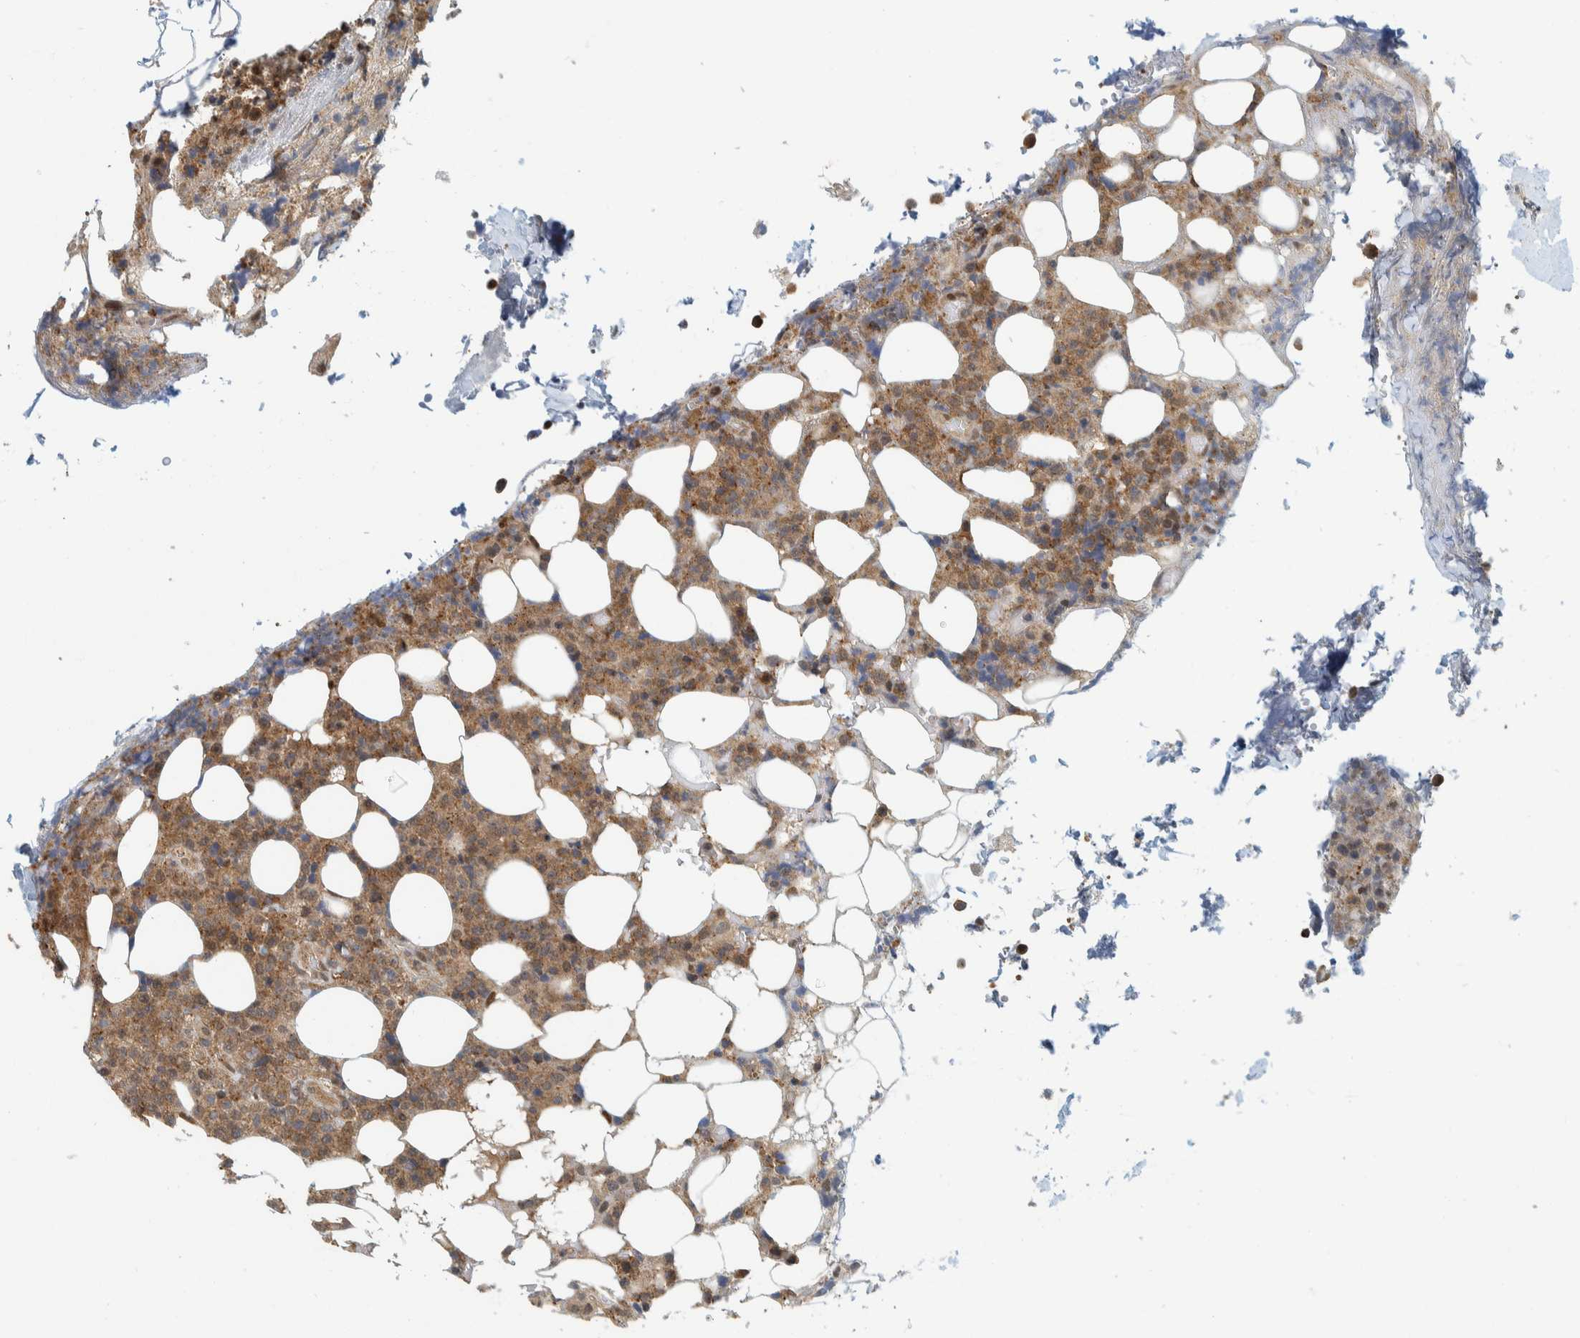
{"staining": {"intensity": "moderate", "quantity": ">75%", "location": "cytoplasmic/membranous"}, "tissue": "lymphoma", "cell_type": "Tumor cells", "image_type": "cancer", "snomed": [{"axis": "morphology", "description": "Malignant lymphoma, non-Hodgkin's type, High grade"}, {"axis": "topography", "description": "Lymph node"}], "caption": "High-power microscopy captured an IHC histopathology image of lymphoma, revealing moderate cytoplasmic/membranous staining in about >75% of tumor cells.", "gene": "COPS3", "patient": {"sex": "male", "age": 13}}